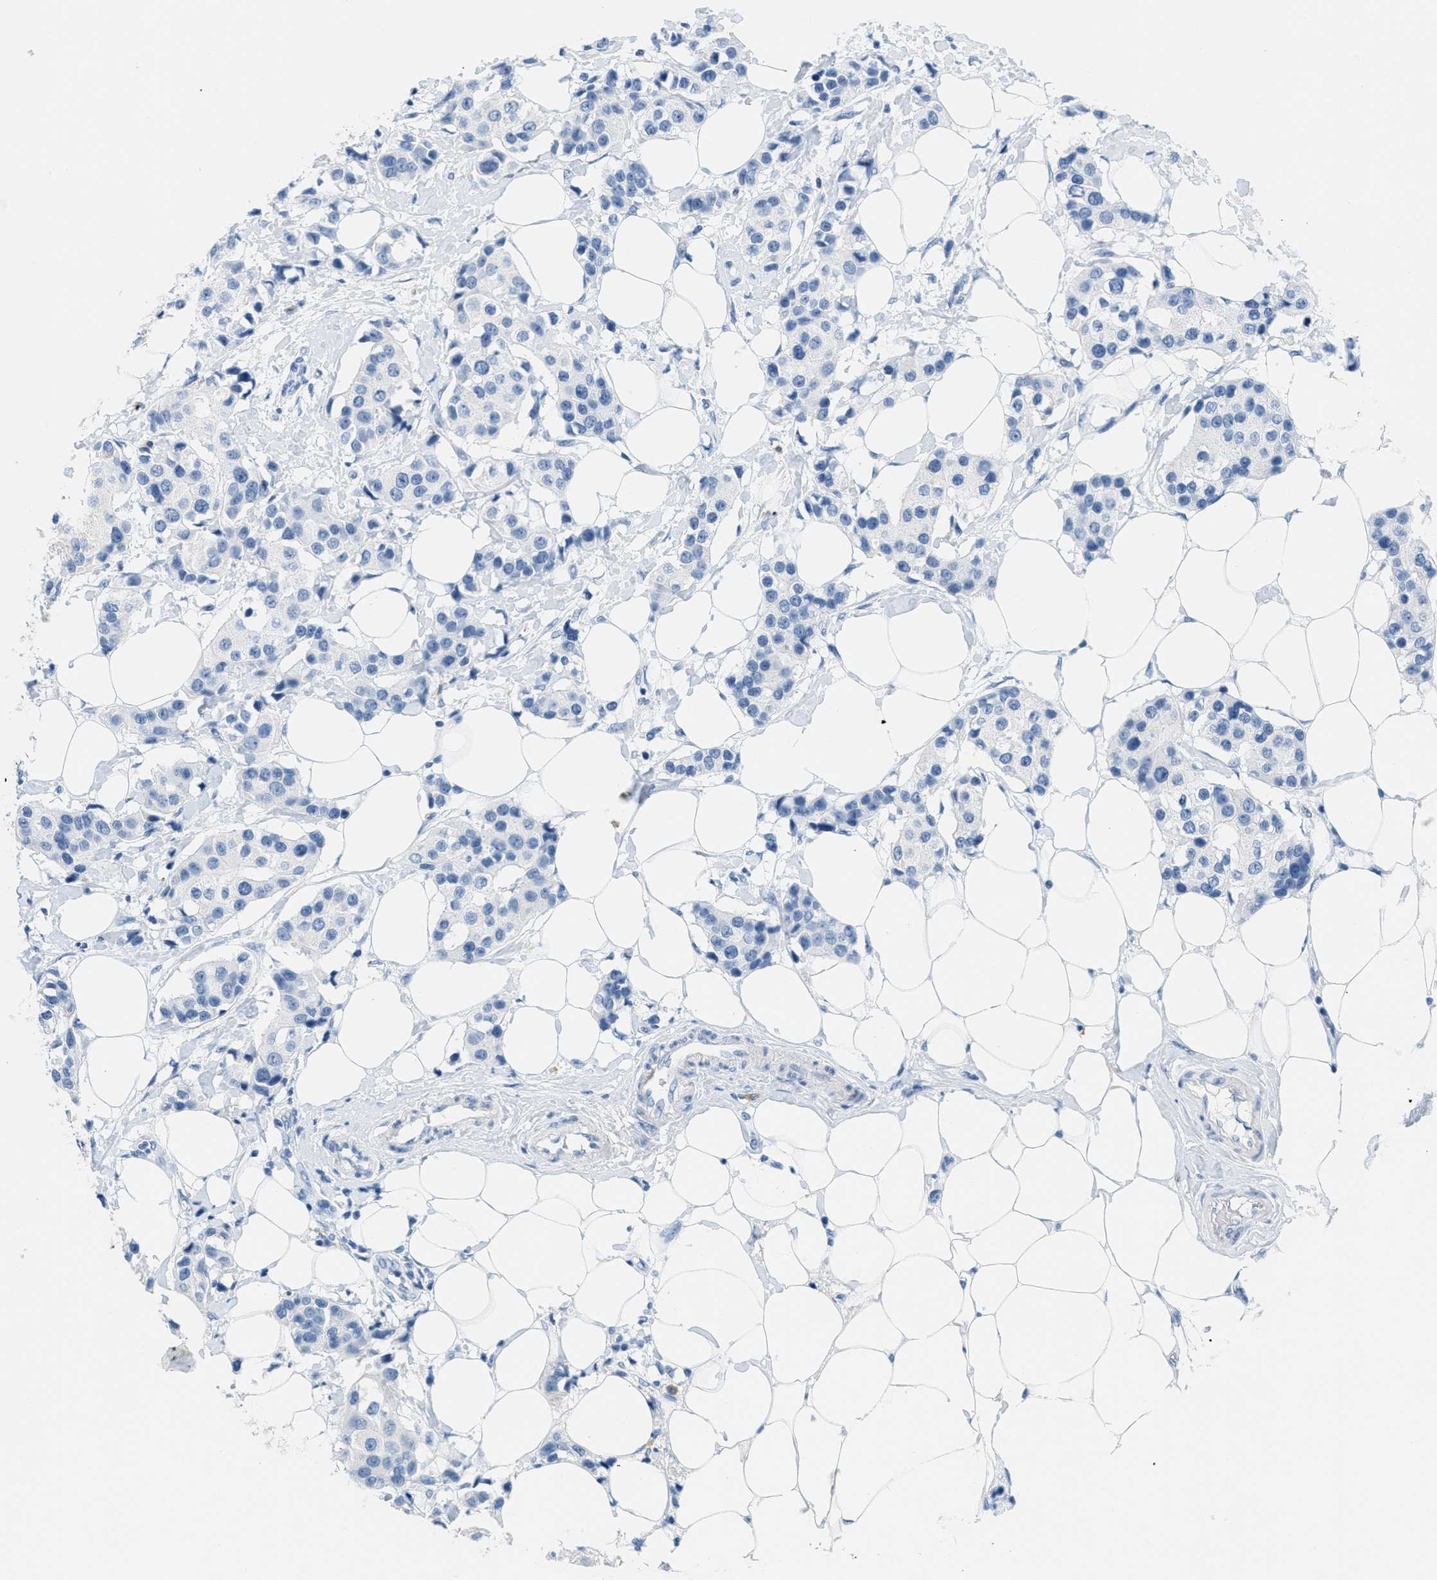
{"staining": {"intensity": "negative", "quantity": "none", "location": "none"}, "tissue": "breast cancer", "cell_type": "Tumor cells", "image_type": "cancer", "snomed": [{"axis": "morphology", "description": "Normal tissue, NOS"}, {"axis": "morphology", "description": "Duct carcinoma"}, {"axis": "topography", "description": "Breast"}], "caption": "This photomicrograph is of invasive ductal carcinoma (breast) stained with immunohistochemistry (IHC) to label a protein in brown with the nuclei are counter-stained blue. There is no positivity in tumor cells.", "gene": "GPM6A", "patient": {"sex": "female", "age": 39}}